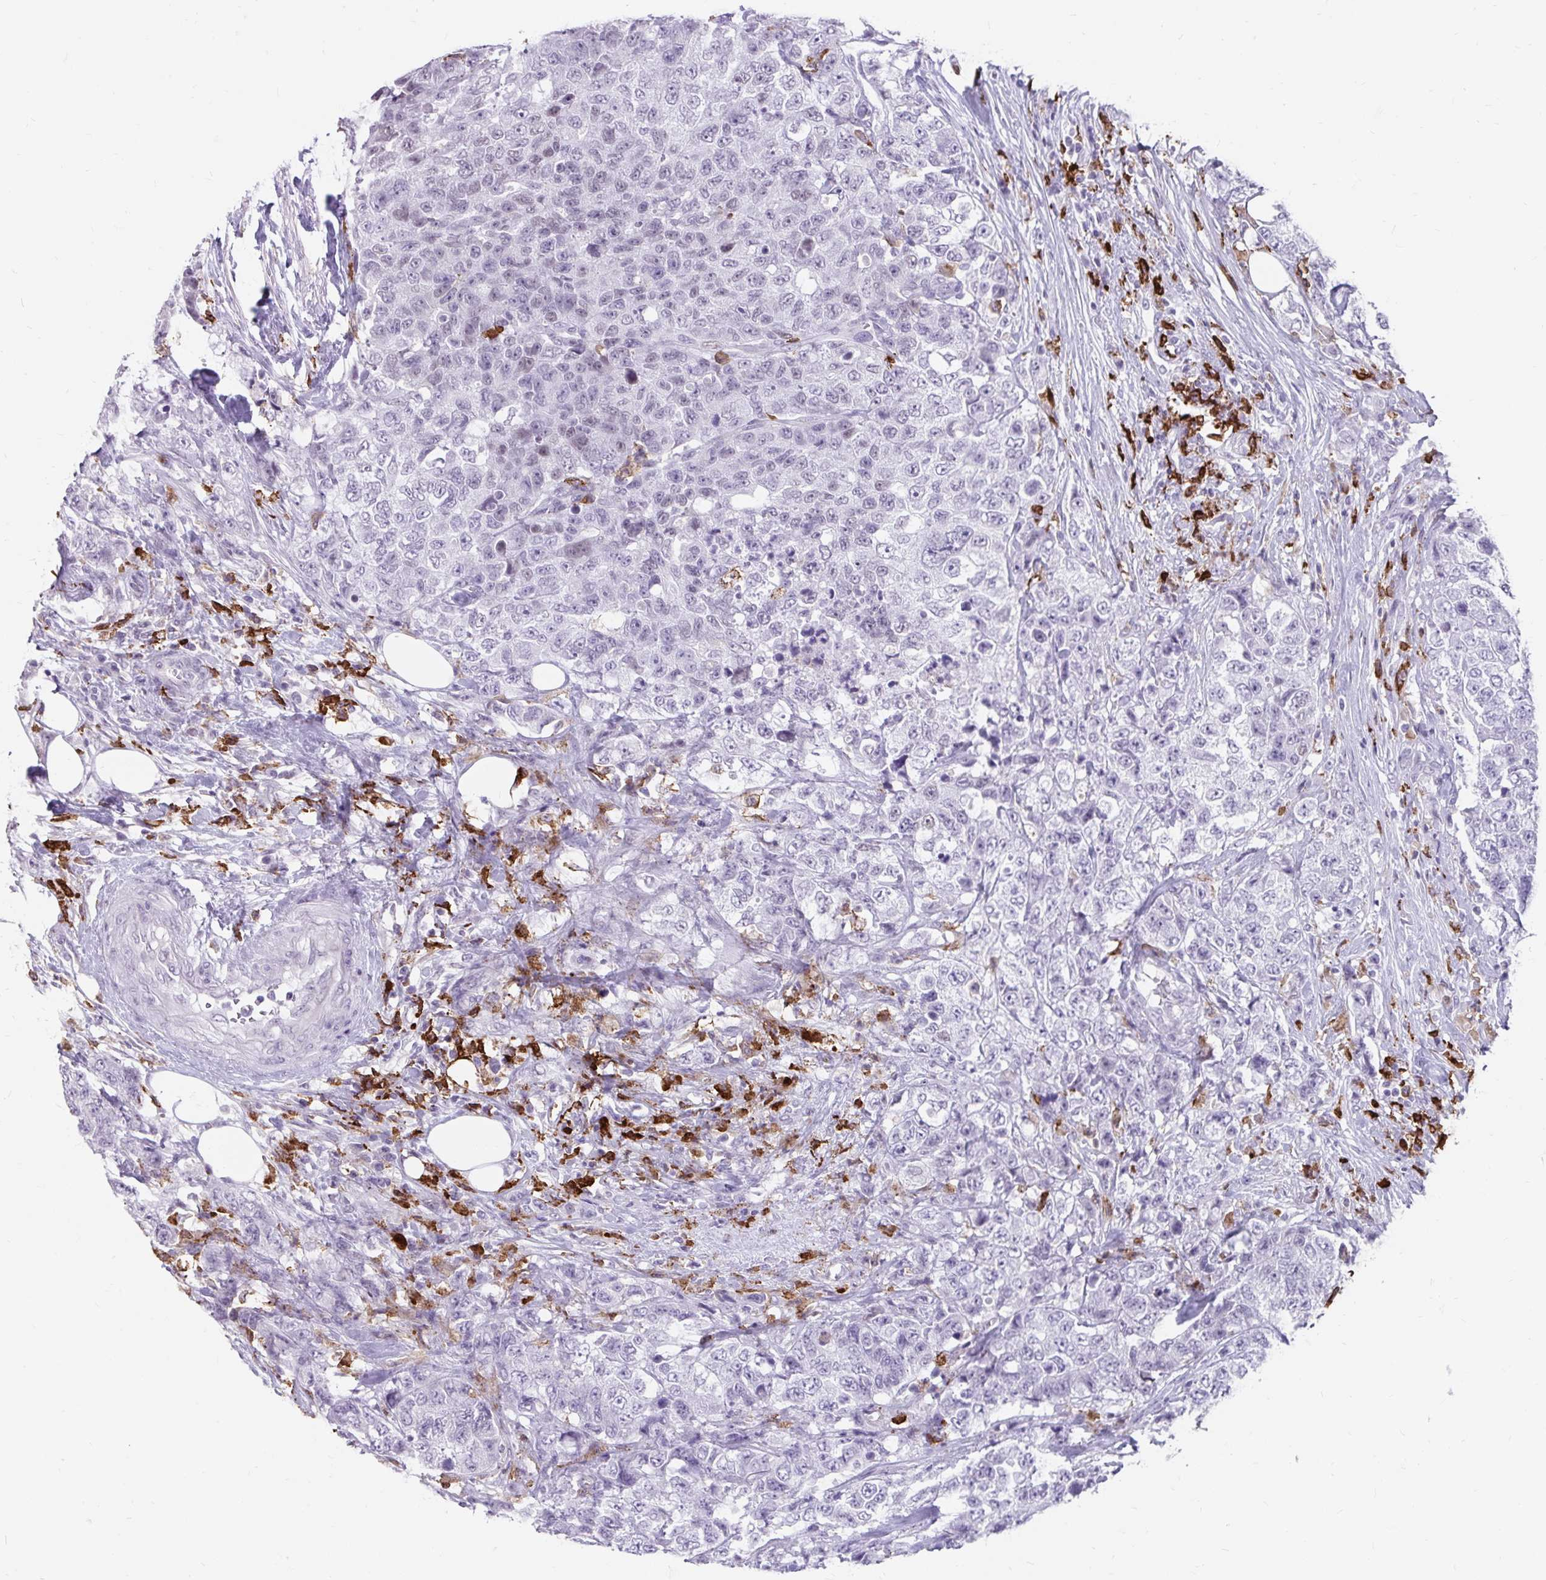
{"staining": {"intensity": "negative", "quantity": "none", "location": "none"}, "tissue": "urothelial cancer", "cell_type": "Tumor cells", "image_type": "cancer", "snomed": [{"axis": "morphology", "description": "Urothelial carcinoma, High grade"}, {"axis": "topography", "description": "Urinary bladder"}], "caption": "The photomicrograph demonstrates no staining of tumor cells in high-grade urothelial carcinoma. (DAB (3,3'-diaminobenzidine) immunohistochemistry with hematoxylin counter stain).", "gene": "CD163", "patient": {"sex": "female", "age": 78}}